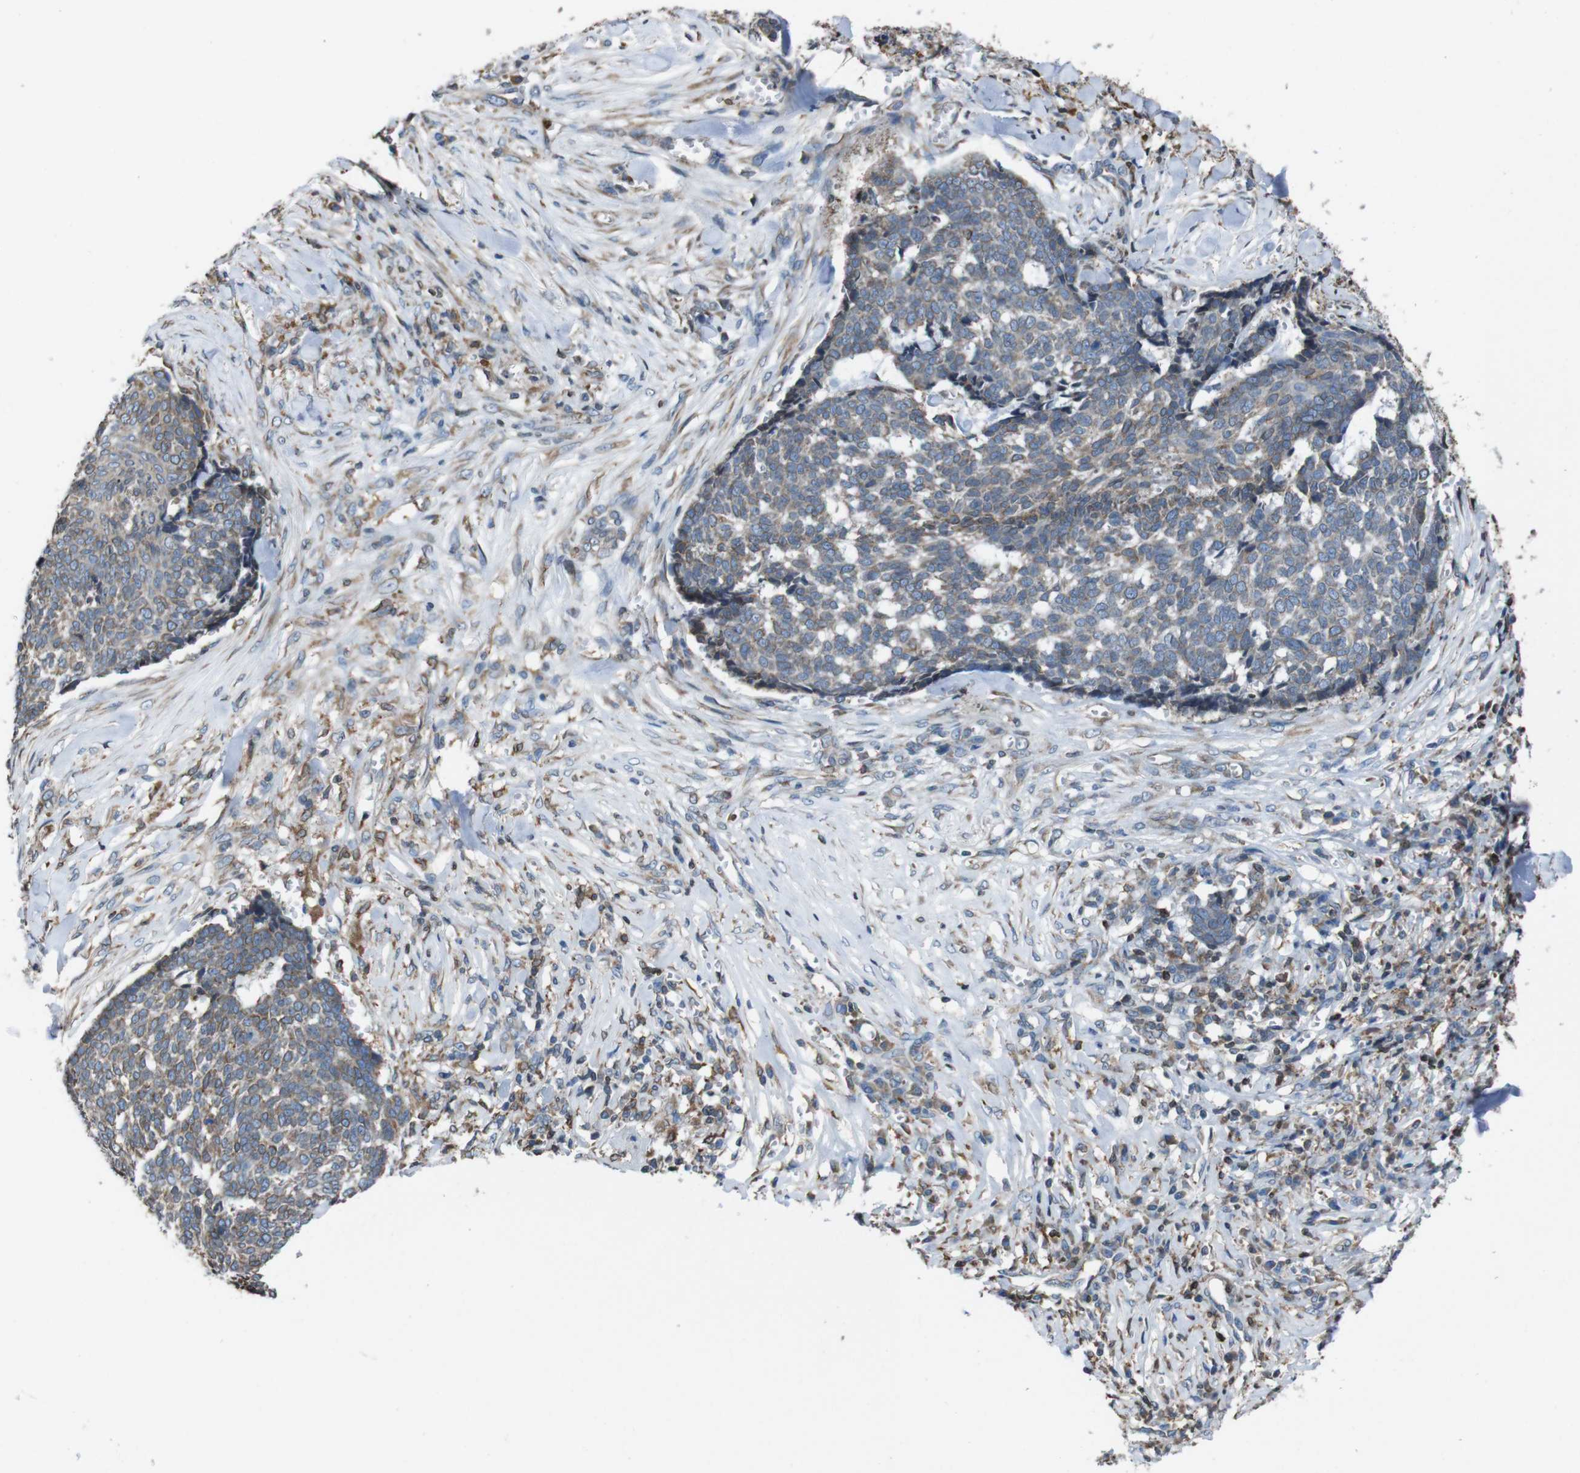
{"staining": {"intensity": "weak", "quantity": ">75%", "location": "cytoplasmic/membranous"}, "tissue": "skin cancer", "cell_type": "Tumor cells", "image_type": "cancer", "snomed": [{"axis": "morphology", "description": "Basal cell carcinoma"}, {"axis": "topography", "description": "Skin"}], "caption": "This is an image of IHC staining of skin basal cell carcinoma, which shows weak positivity in the cytoplasmic/membranous of tumor cells.", "gene": "APMAP", "patient": {"sex": "male", "age": 84}}